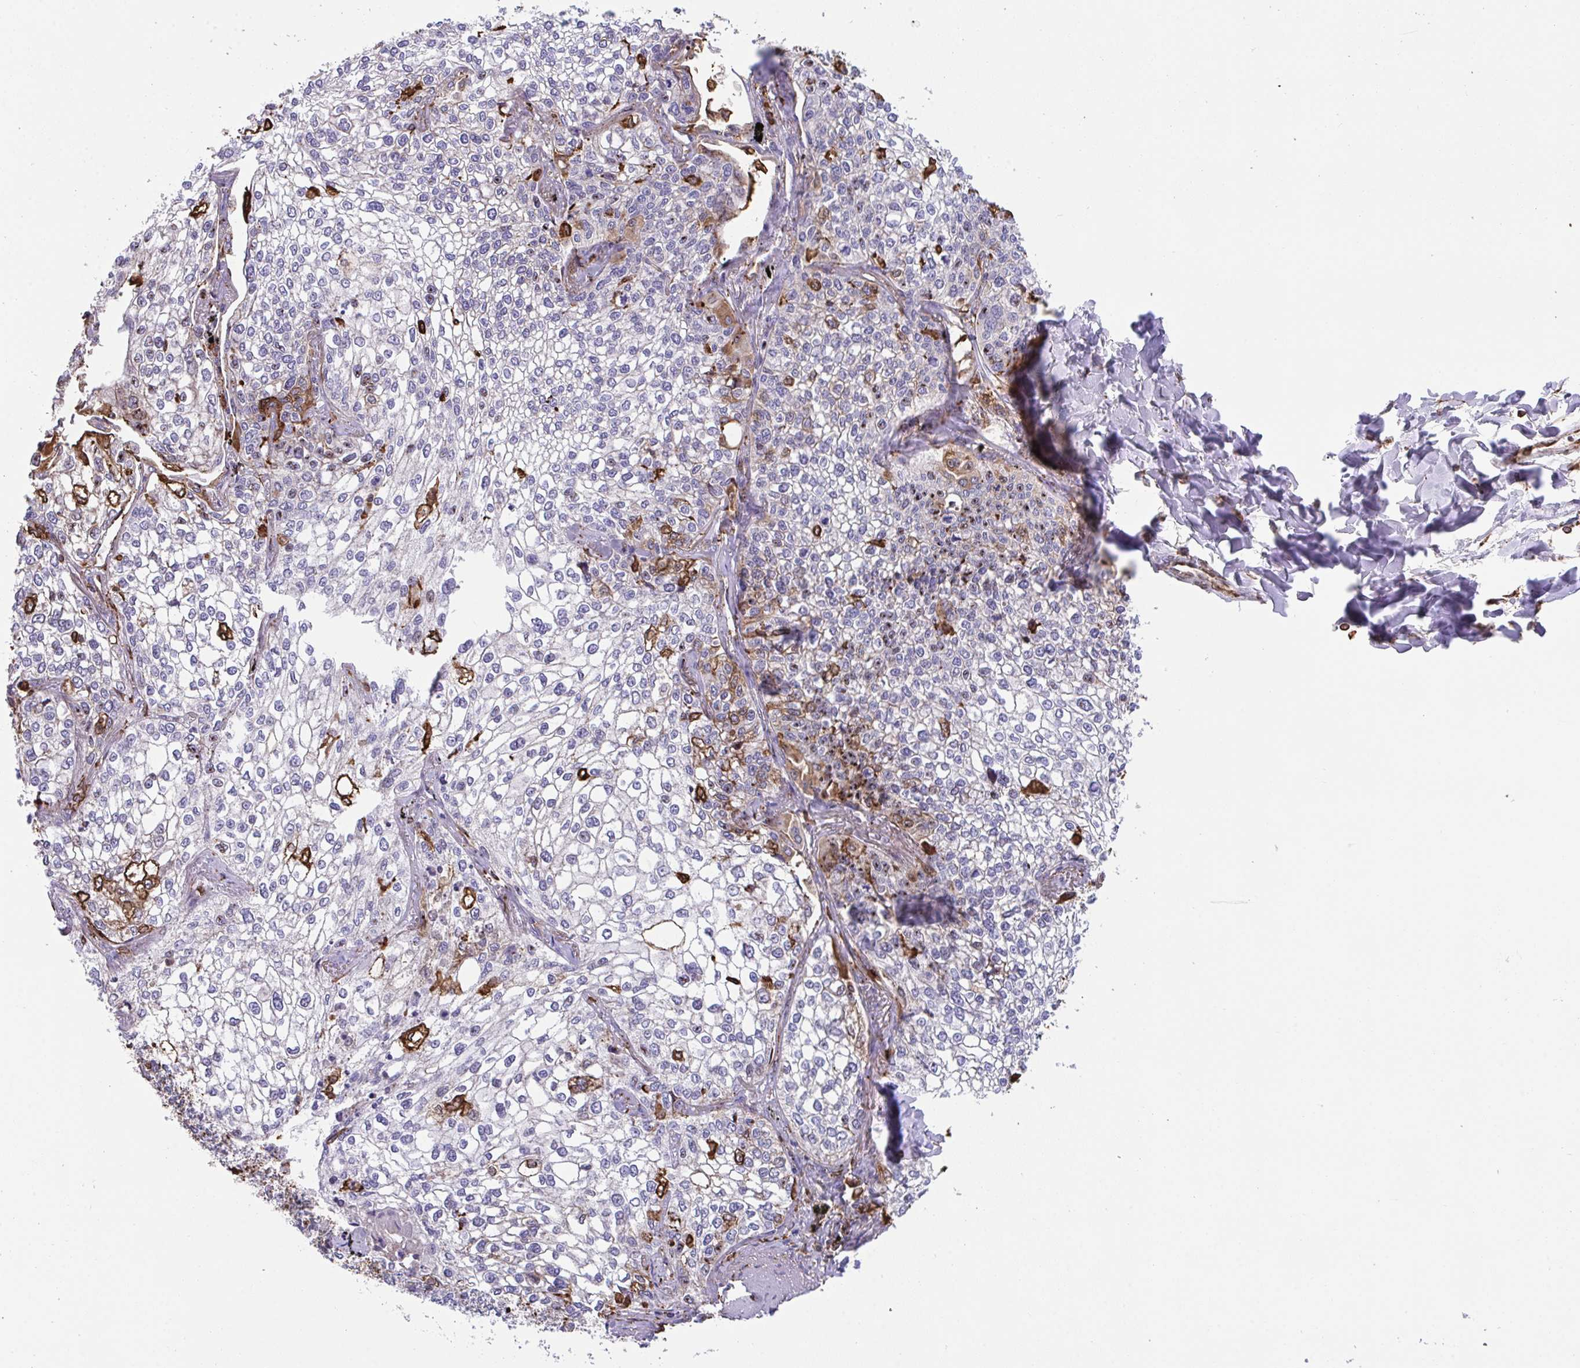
{"staining": {"intensity": "strong", "quantity": "<25%", "location": "cytoplasmic/membranous"}, "tissue": "lung cancer", "cell_type": "Tumor cells", "image_type": "cancer", "snomed": [{"axis": "morphology", "description": "Squamous cell carcinoma, NOS"}, {"axis": "topography", "description": "Lung"}], "caption": "Immunohistochemistry (IHC) (DAB (3,3'-diaminobenzidine)) staining of lung cancer (squamous cell carcinoma) exhibits strong cytoplasmic/membranous protein staining in about <25% of tumor cells.", "gene": "PPIH", "patient": {"sex": "male", "age": 74}}